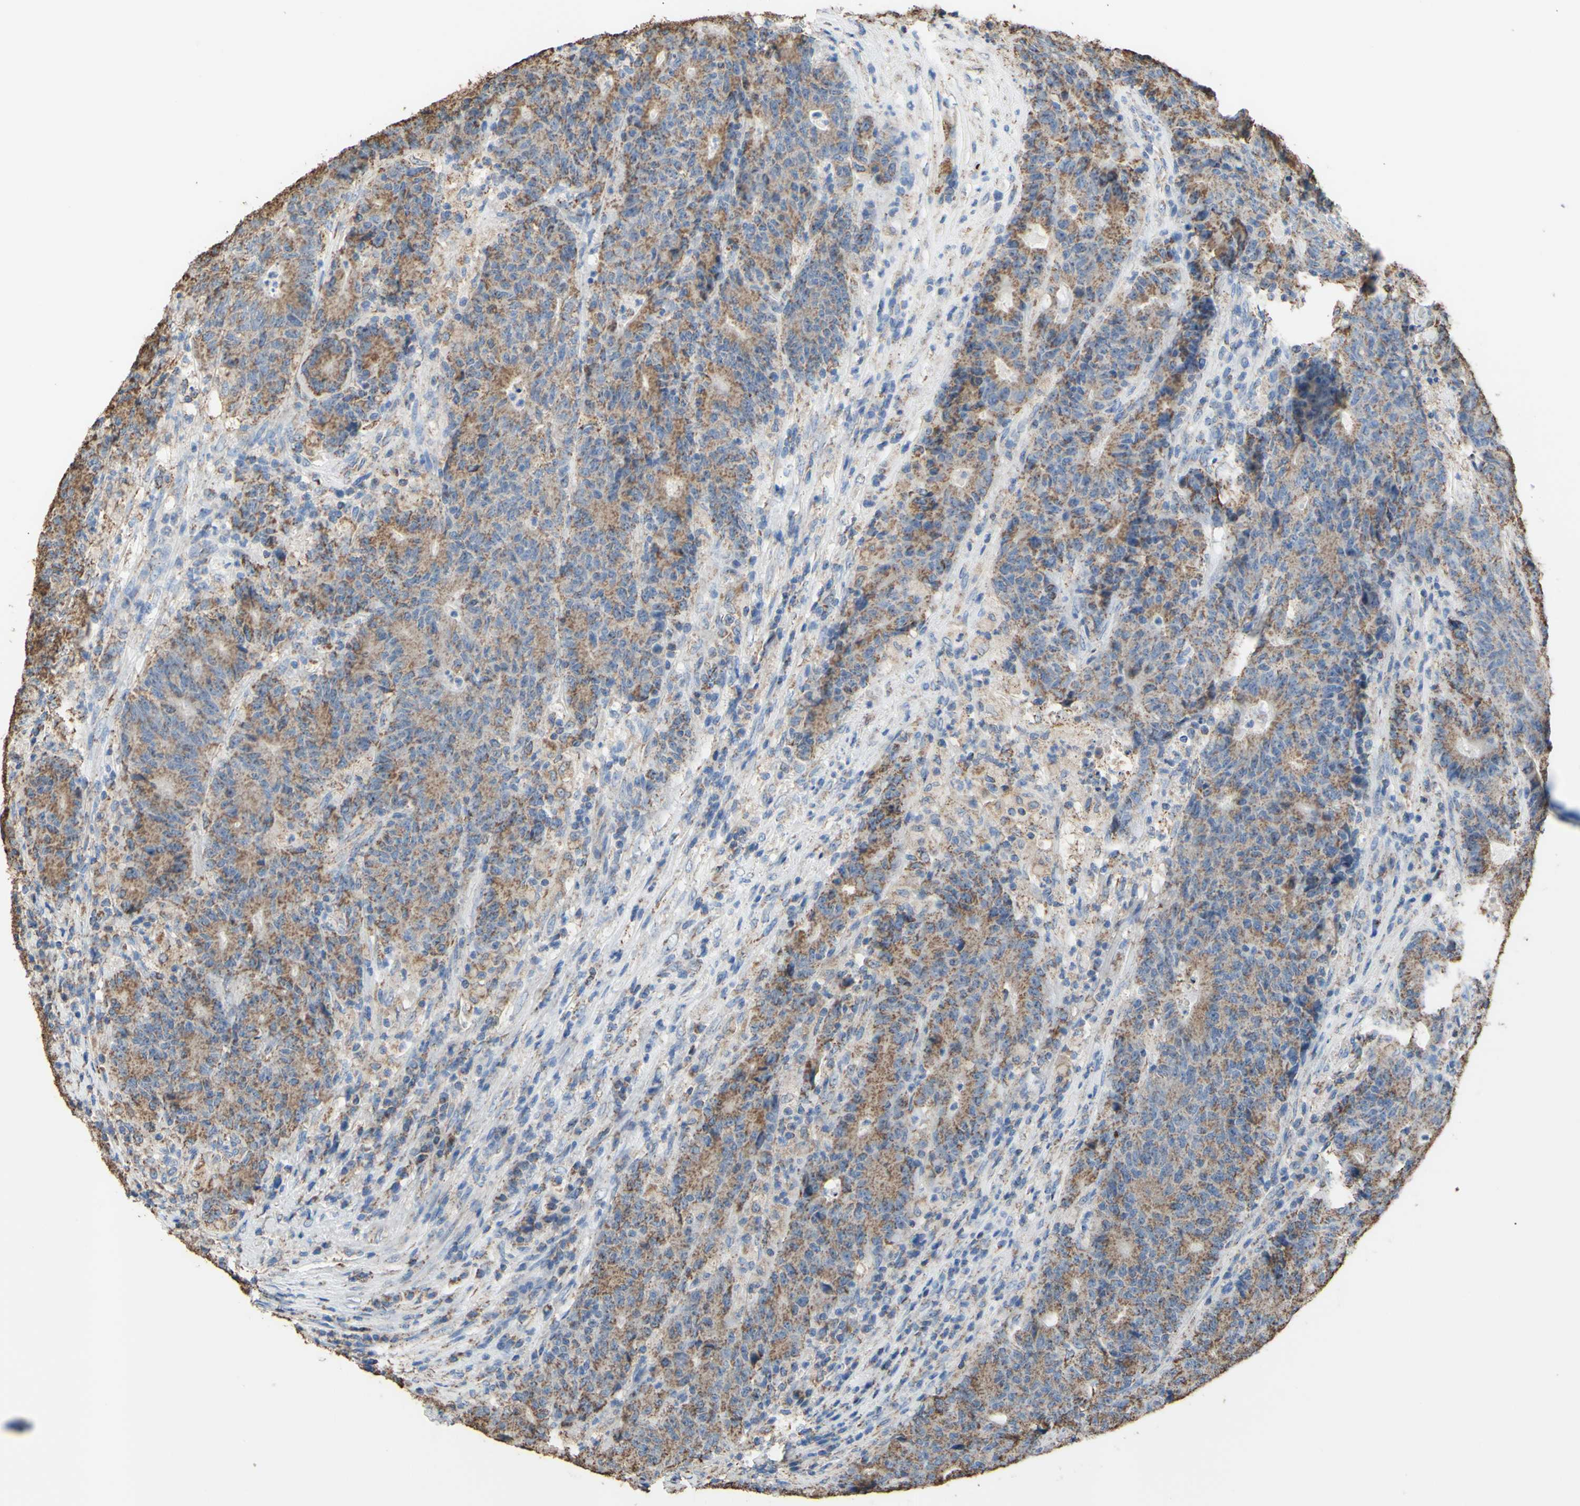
{"staining": {"intensity": "moderate", "quantity": ">75%", "location": "cytoplasmic/membranous"}, "tissue": "colorectal cancer", "cell_type": "Tumor cells", "image_type": "cancer", "snomed": [{"axis": "morphology", "description": "Normal tissue, NOS"}, {"axis": "morphology", "description": "Adenocarcinoma, NOS"}, {"axis": "topography", "description": "Colon"}], "caption": "Colorectal adenocarcinoma stained with a protein marker exhibits moderate staining in tumor cells.", "gene": "CMKLR2", "patient": {"sex": "female", "age": 75}}